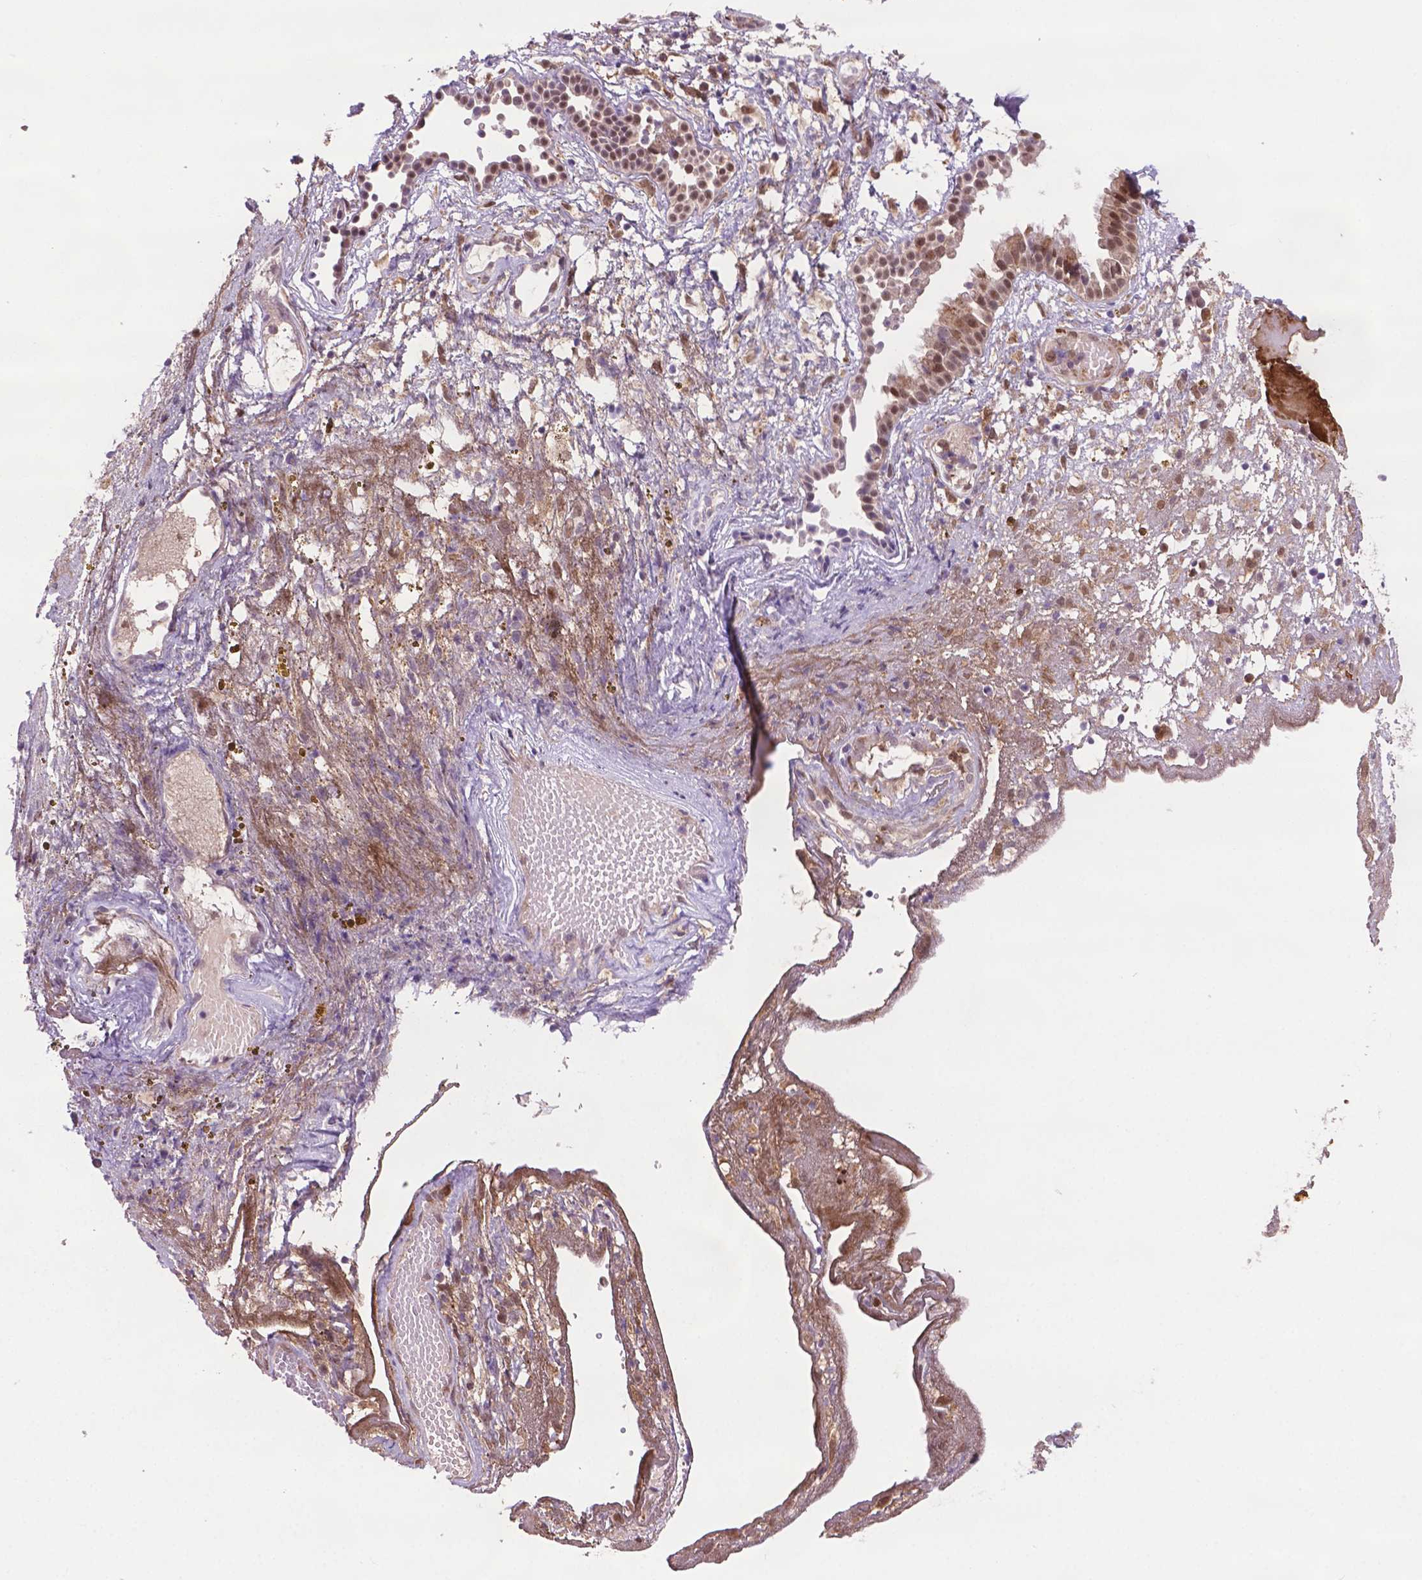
{"staining": {"intensity": "moderate", "quantity": "25%-75%", "location": "cytoplasmic/membranous,nuclear"}, "tissue": "nasopharynx", "cell_type": "Respiratory epithelial cells", "image_type": "normal", "snomed": [{"axis": "morphology", "description": "Normal tissue, NOS"}, {"axis": "topography", "description": "Nasopharynx"}], "caption": "Moderate cytoplasmic/membranous,nuclear staining is appreciated in approximately 25%-75% of respiratory epithelial cells in unremarkable nasopharynx. (brown staining indicates protein expression, while blue staining denotes nuclei).", "gene": "PLIN3", "patient": {"sex": "male", "age": 24}}